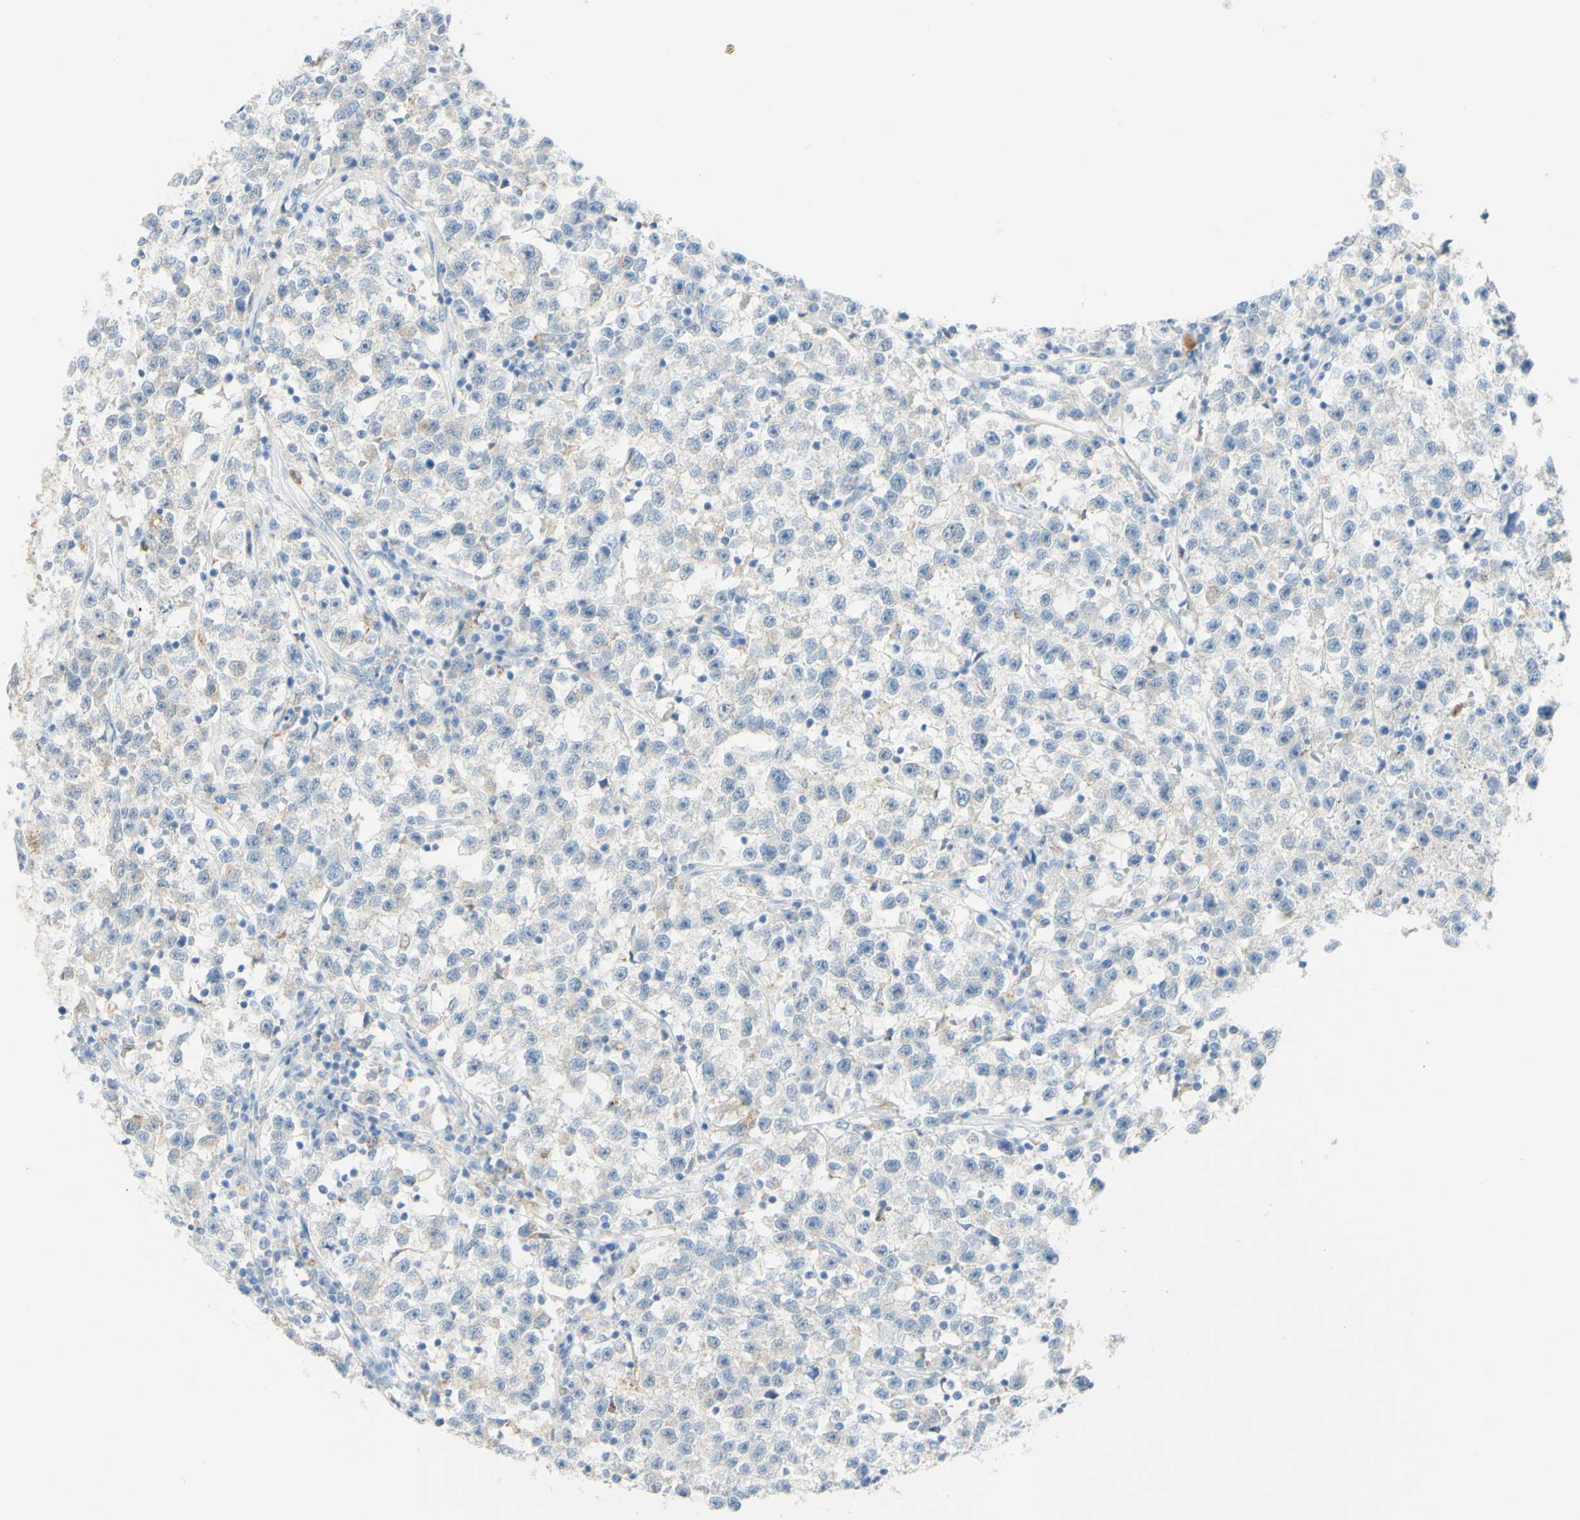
{"staining": {"intensity": "negative", "quantity": "none", "location": "none"}, "tissue": "testis cancer", "cell_type": "Tumor cells", "image_type": "cancer", "snomed": [{"axis": "morphology", "description": "Seminoma, NOS"}, {"axis": "topography", "description": "Testis"}], "caption": "Tumor cells show no significant protein expression in testis cancer. (DAB (3,3'-diaminobenzidine) IHC with hematoxylin counter stain).", "gene": "TSPAN1", "patient": {"sex": "male", "age": 22}}